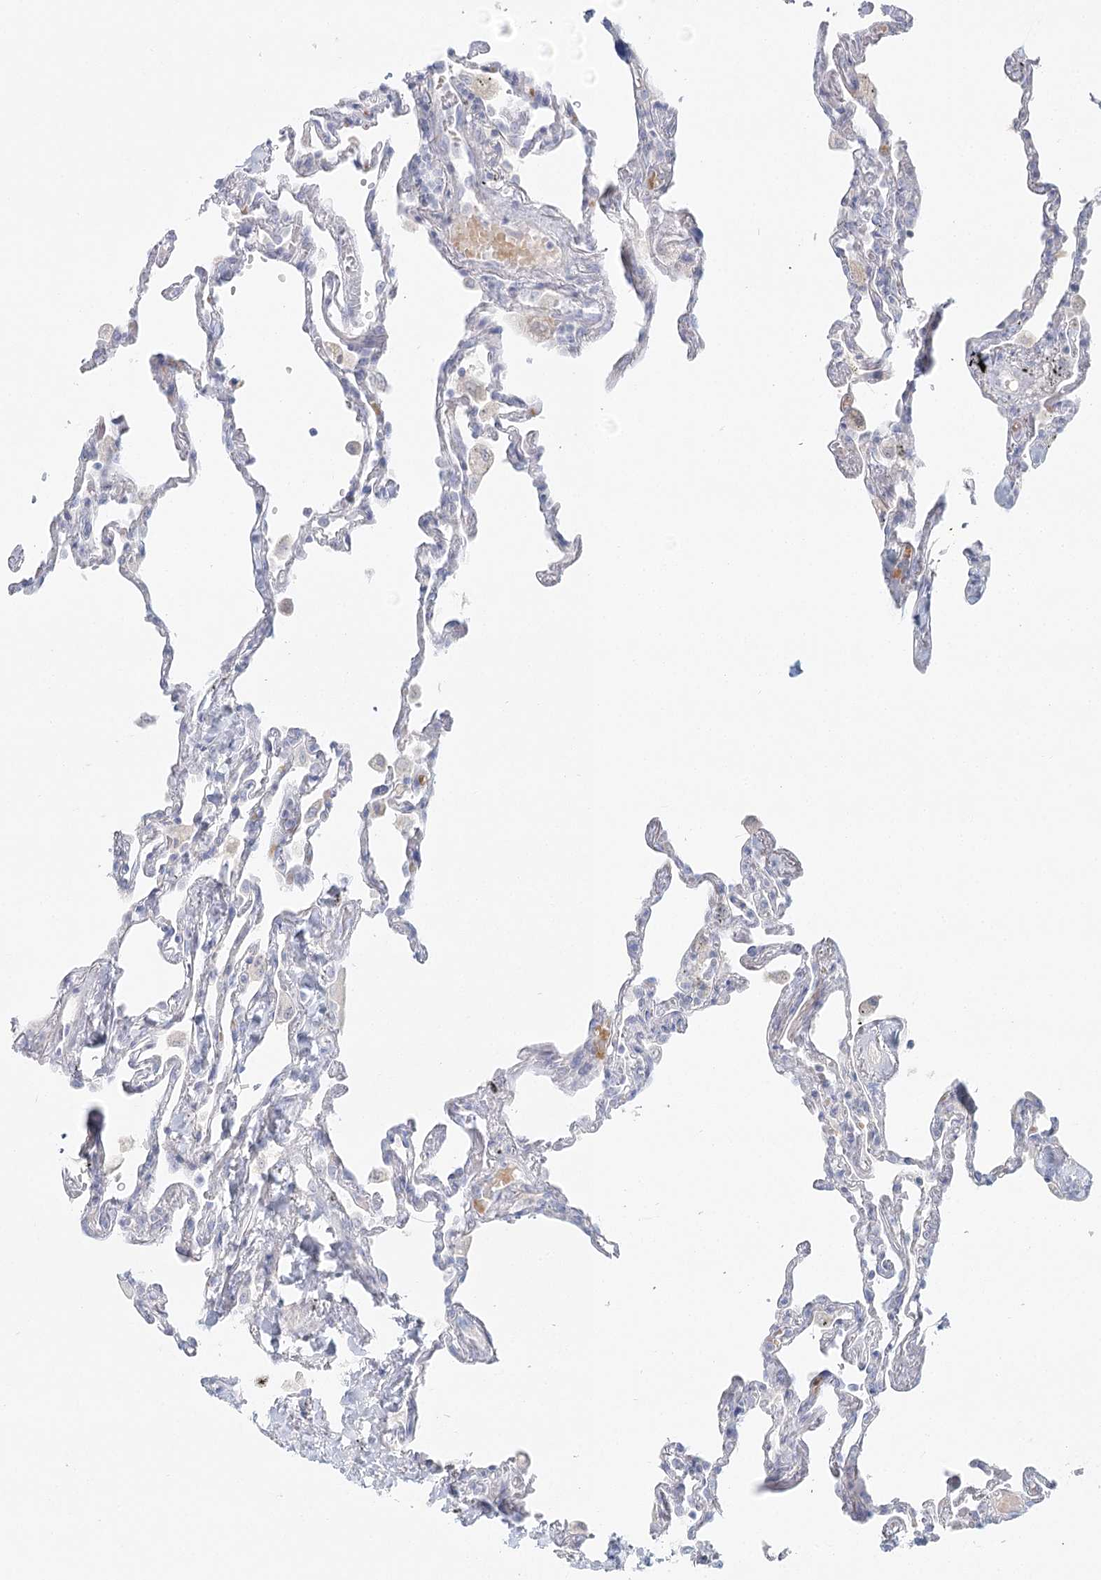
{"staining": {"intensity": "negative", "quantity": "none", "location": "none"}, "tissue": "lung", "cell_type": "Alveolar cells", "image_type": "normal", "snomed": [{"axis": "morphology", "description": "Normal tissue, NOS"}, {"axis": "topography", "description": "Lung"}], "caption": "The image reveals no significant positivity in alveolar cells of lung.", "gene": "DMGDH", "patient": {"sex": "male", "age": 59}}